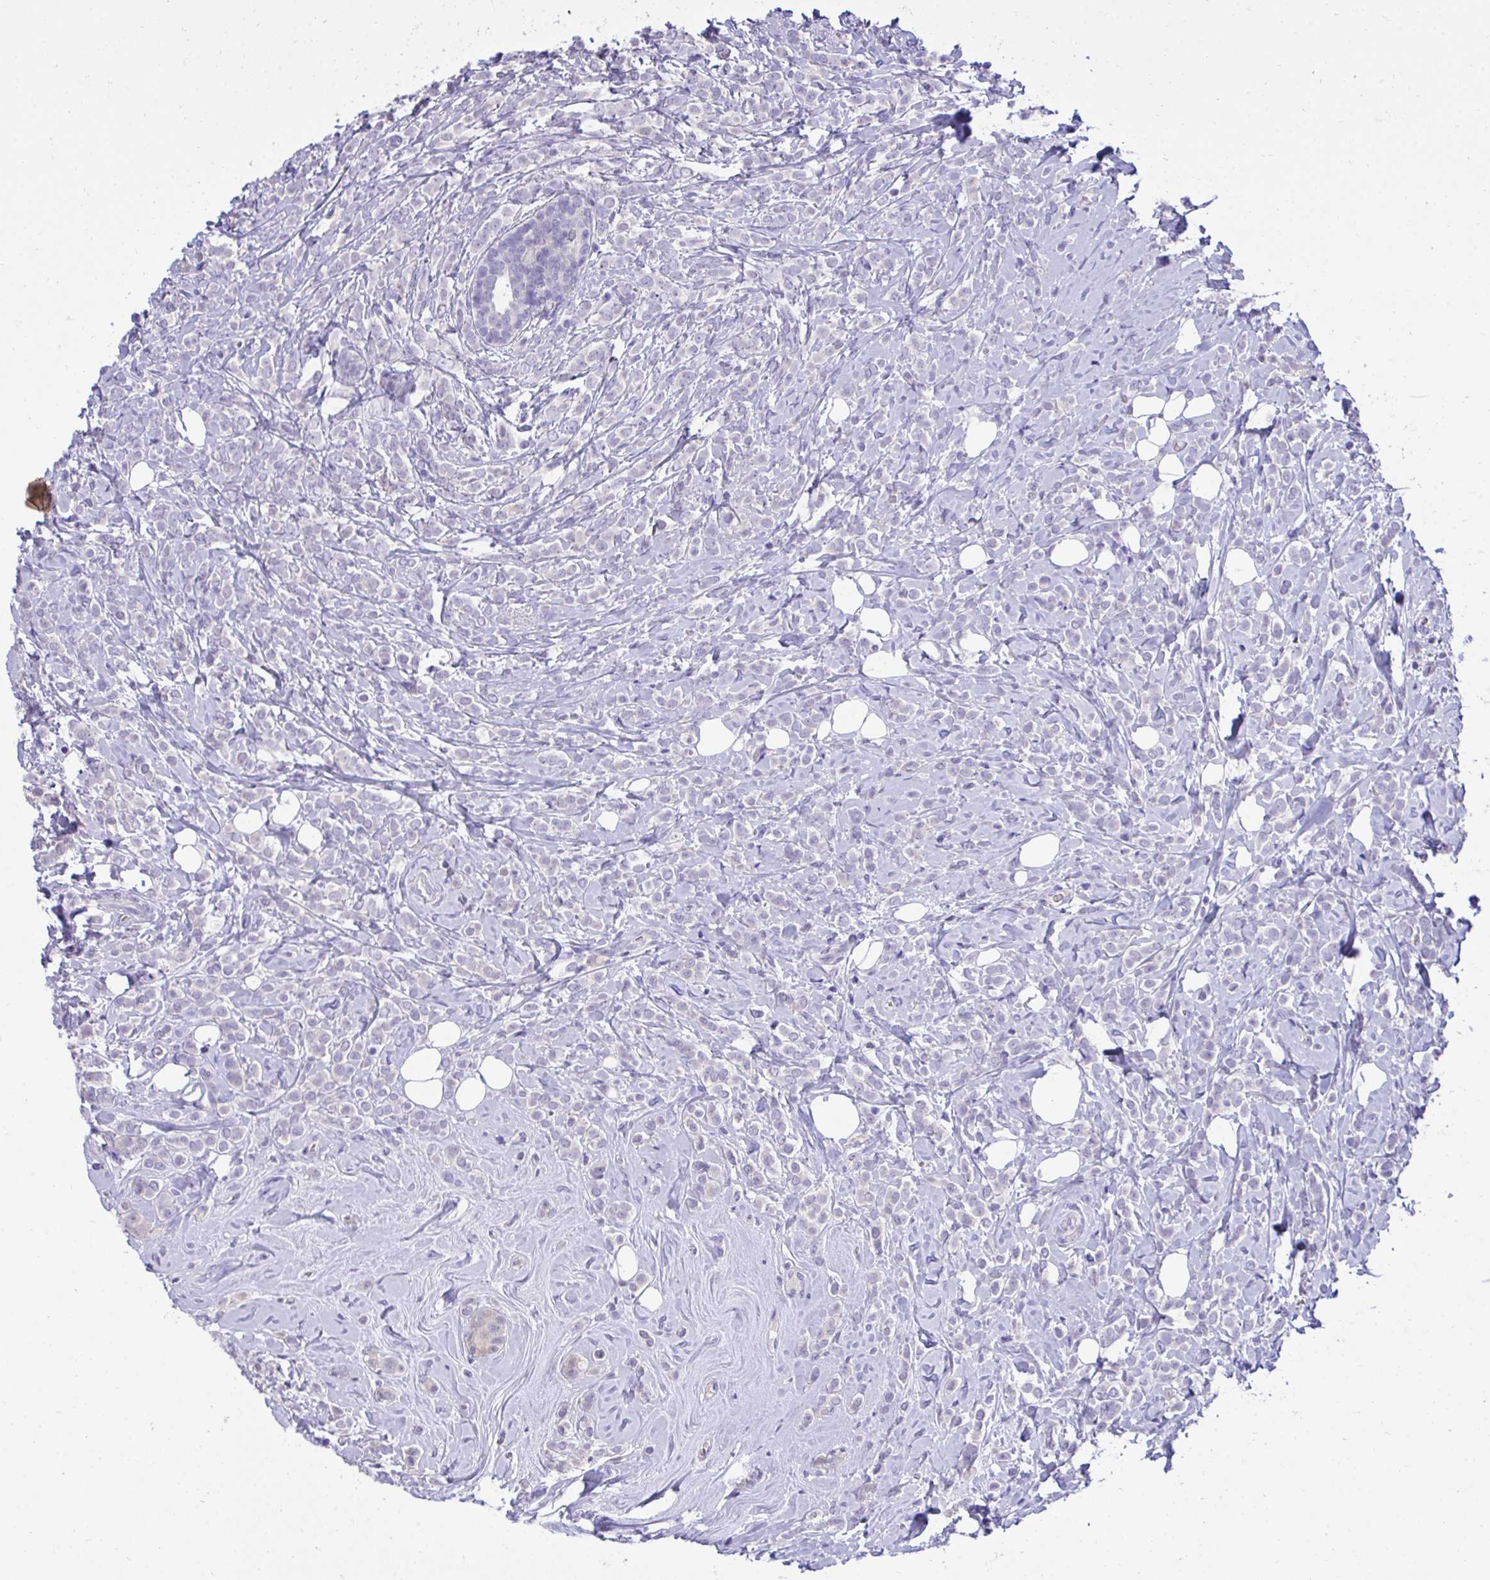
{"staining": {"intensity": "negative", "quantity": "none", "location": "none"}, "tissue": "breast cancer", "cell_type": "Tumor cells", "image_type": "cancer", "snomed": [{"axis": "morphology", "description": "Lobular carcinoma"}, {"axis": "topography", "description": "Breast"}], "caption": "Immunohistochemistry of human lobular carcinoma (breast) reveals no positivity in tumor cells. (Stains: DAB IHC with hematoxylin counter stain, Microscopy: brightfield microscopy at high magnification).", "gene": "TMCO5A", "patient": {"sex": "female", "age": 49}}